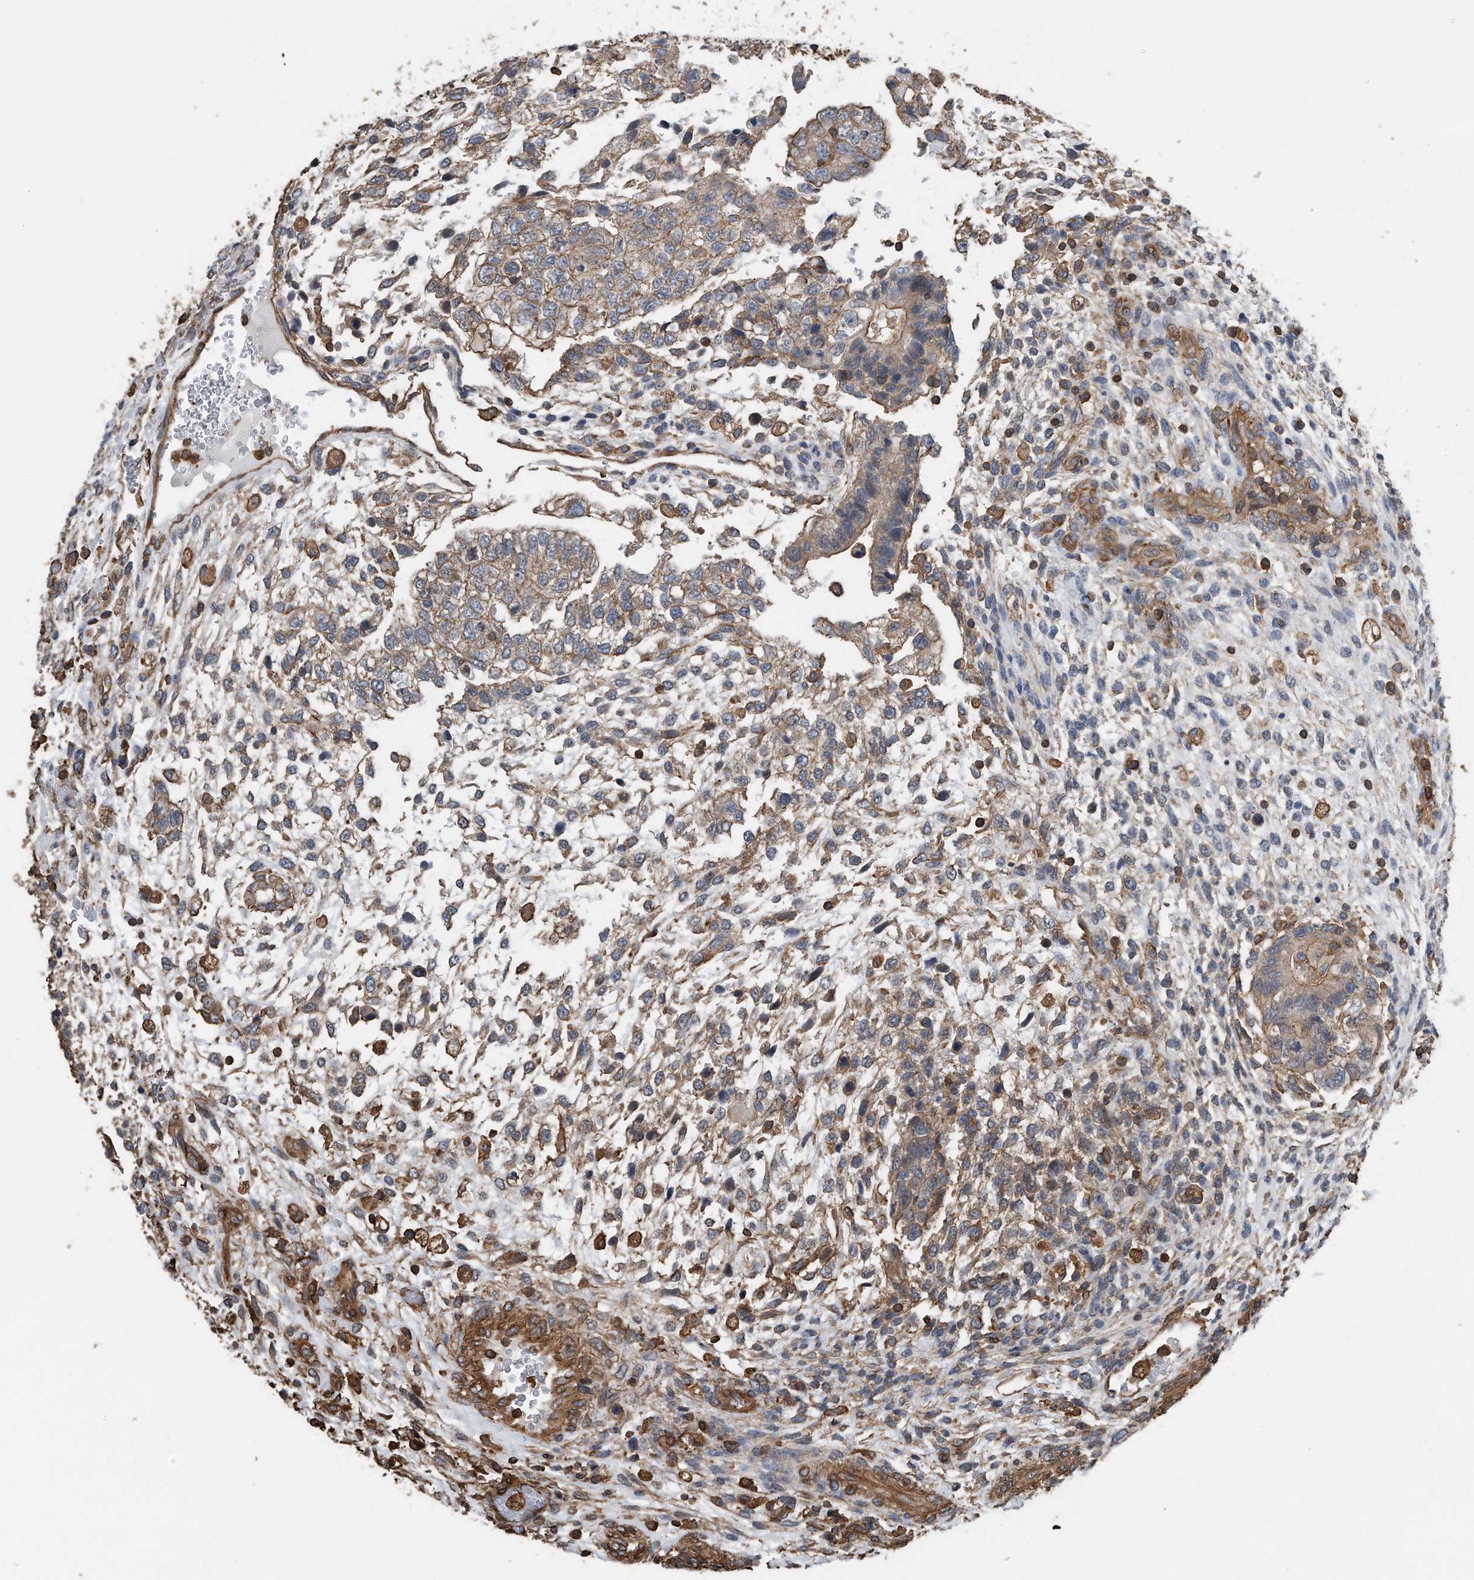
{"staining": {"intensity": "moderate", "quantity": ">75%", "location": "cytoplasmic/membranous"}, "tissue": "testis cancer", "cell_type": "Tumor cells", "image_type": "cancer", "snomed": [{"axis": "morphology", "description": "Carcinoma, Embryonal, NOS"}, {"axis": "topography", "description": "Testis"}], "caption": "Immunohistochemical staining of testis embryonal carcinoma demonstrates medium levels of moderate cytoplasmic/membranous protein expression in approximately >75% of tumor cells.", "gene": "RSPO3", "patient": {"sex": "male", "age": 37}}